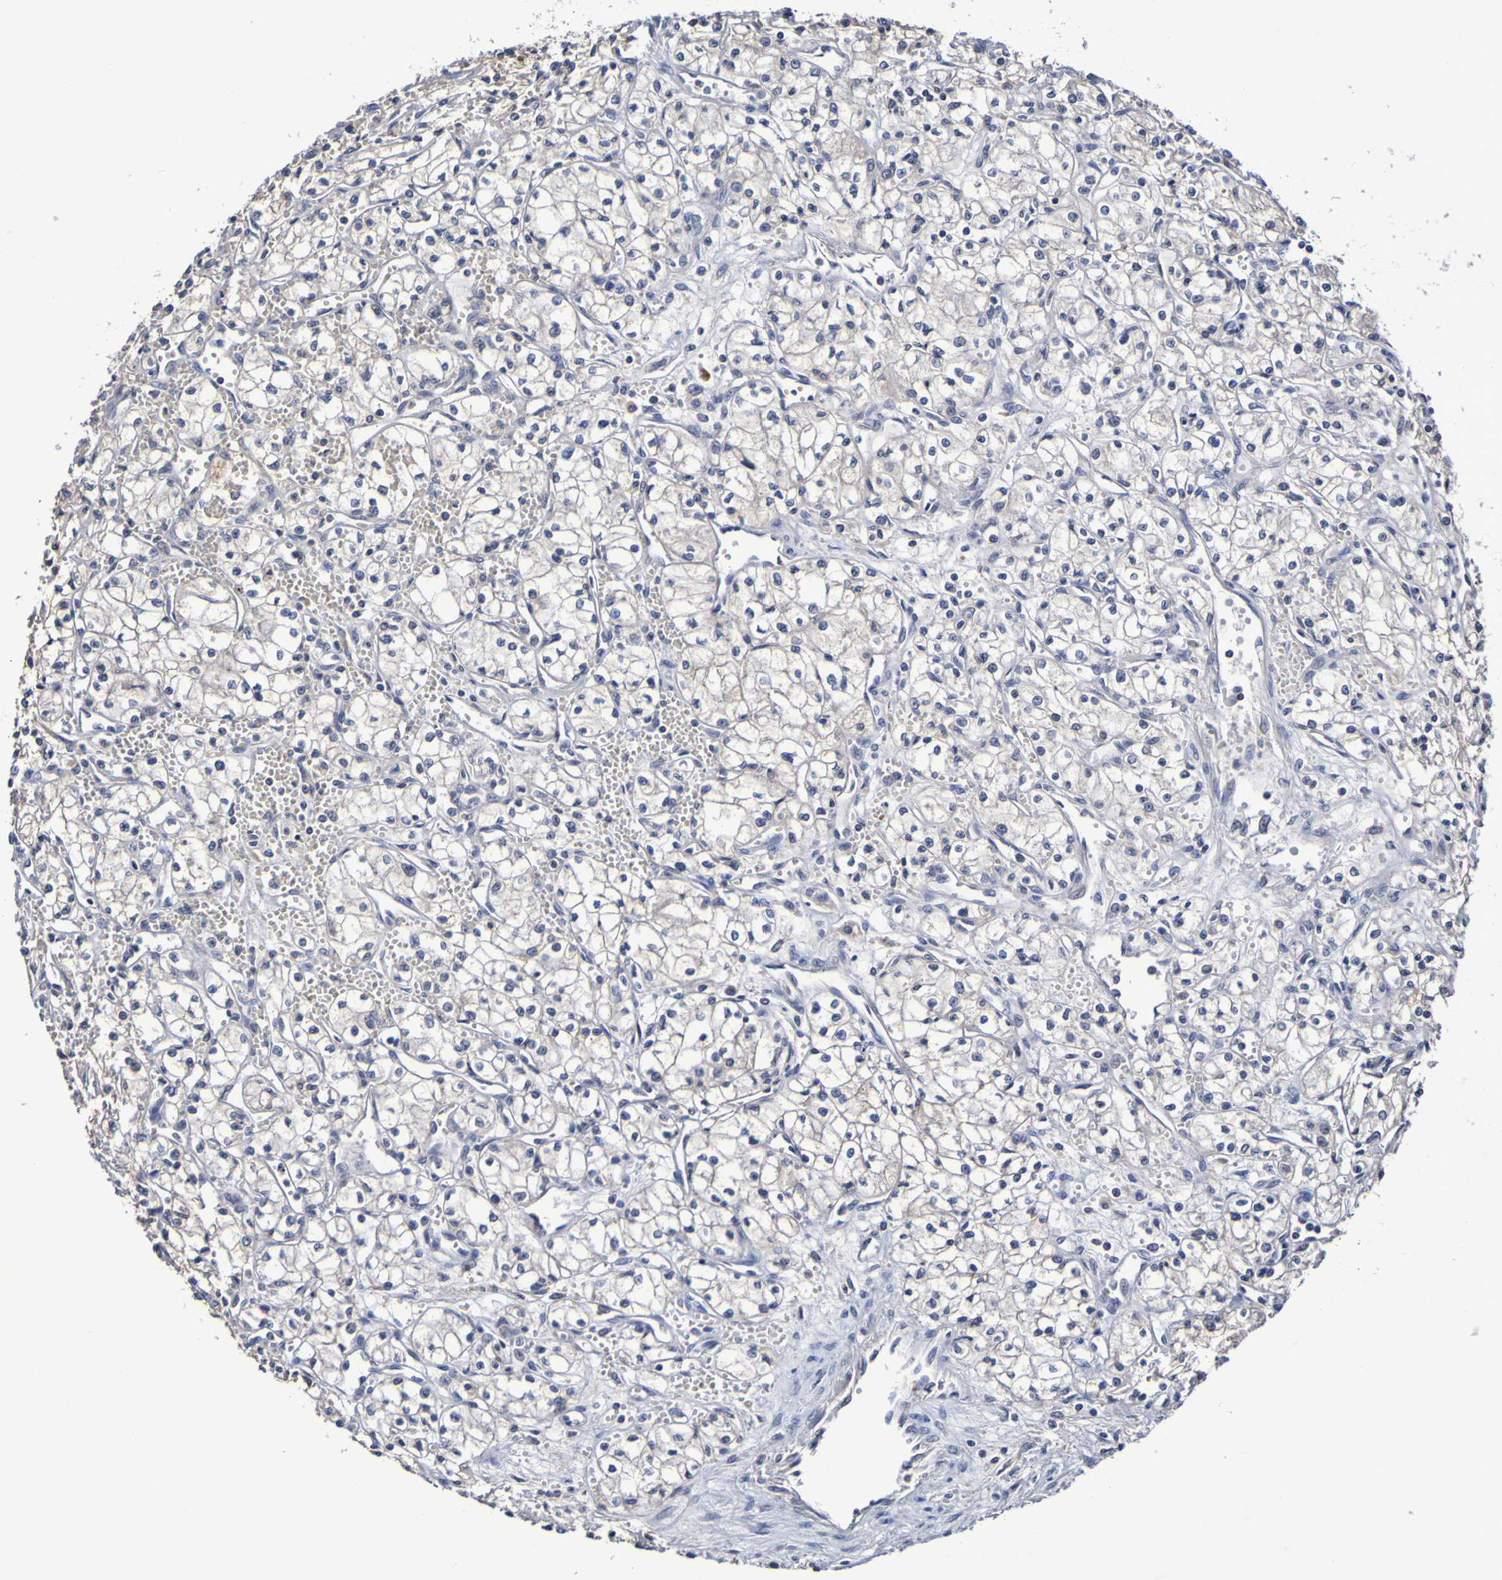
{"staining": {"intensity": "negative", "quantity": "none", "location": "none"}, "tissue": "renal cancer", "cell_type": "Tumor cells", "image_type": "cancer", "snomed": [{"axis": "morphology", "description": "Normal tissue, NOS"}, {"axis": "morphology", "description": "Adenocarcinoma, NOS"}, {"axis": "topography", "description": "Kidney"}], "caption": "Renal cancer (adenocarcinoma) was stained to show a protein in brown. There is no significant expression in tumor cells.", "gene": "PTP4A2", "patient": {"sex": "male", "age": 59}}